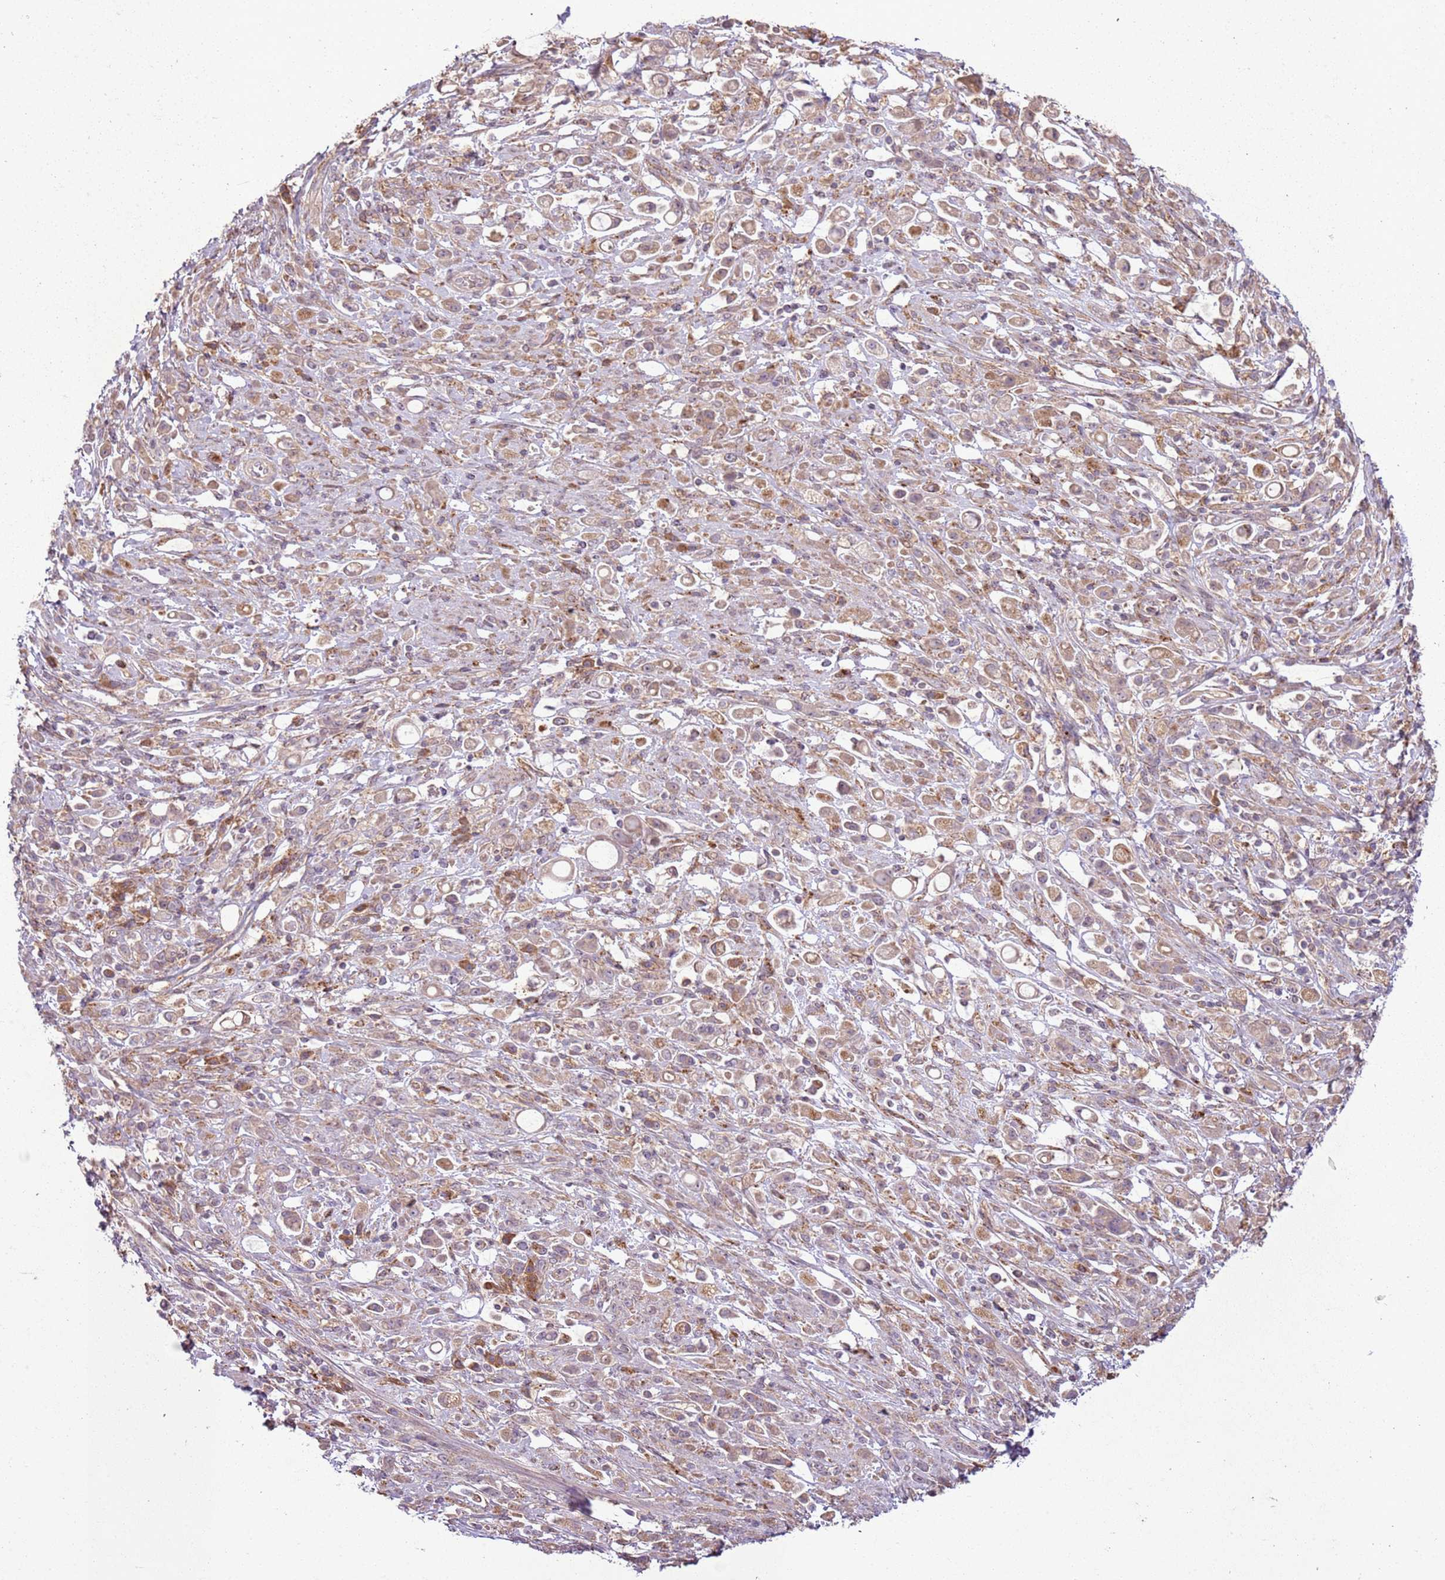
{"staining": {"intensity": "weak", "quantity": ">75%", "location": "cytoplasmic/membranous"}, "tissue": "stomach cancer", "cell_type": "Tumor cells", "image_type": "cancer", "snomed": [{"axis": "morphology", "description": "Adenocarcinoma, NOS"}, {"axis": "topography", "description": "Stomach"}], "caption": "A low amount of weak cytoplasmic/membranous expression is appreciated in about >75% of tumor cells in stomach adenocarcinoma tissue.", "gene": "ANKRD24", "patient": {"sex": "female", "age": 60}}